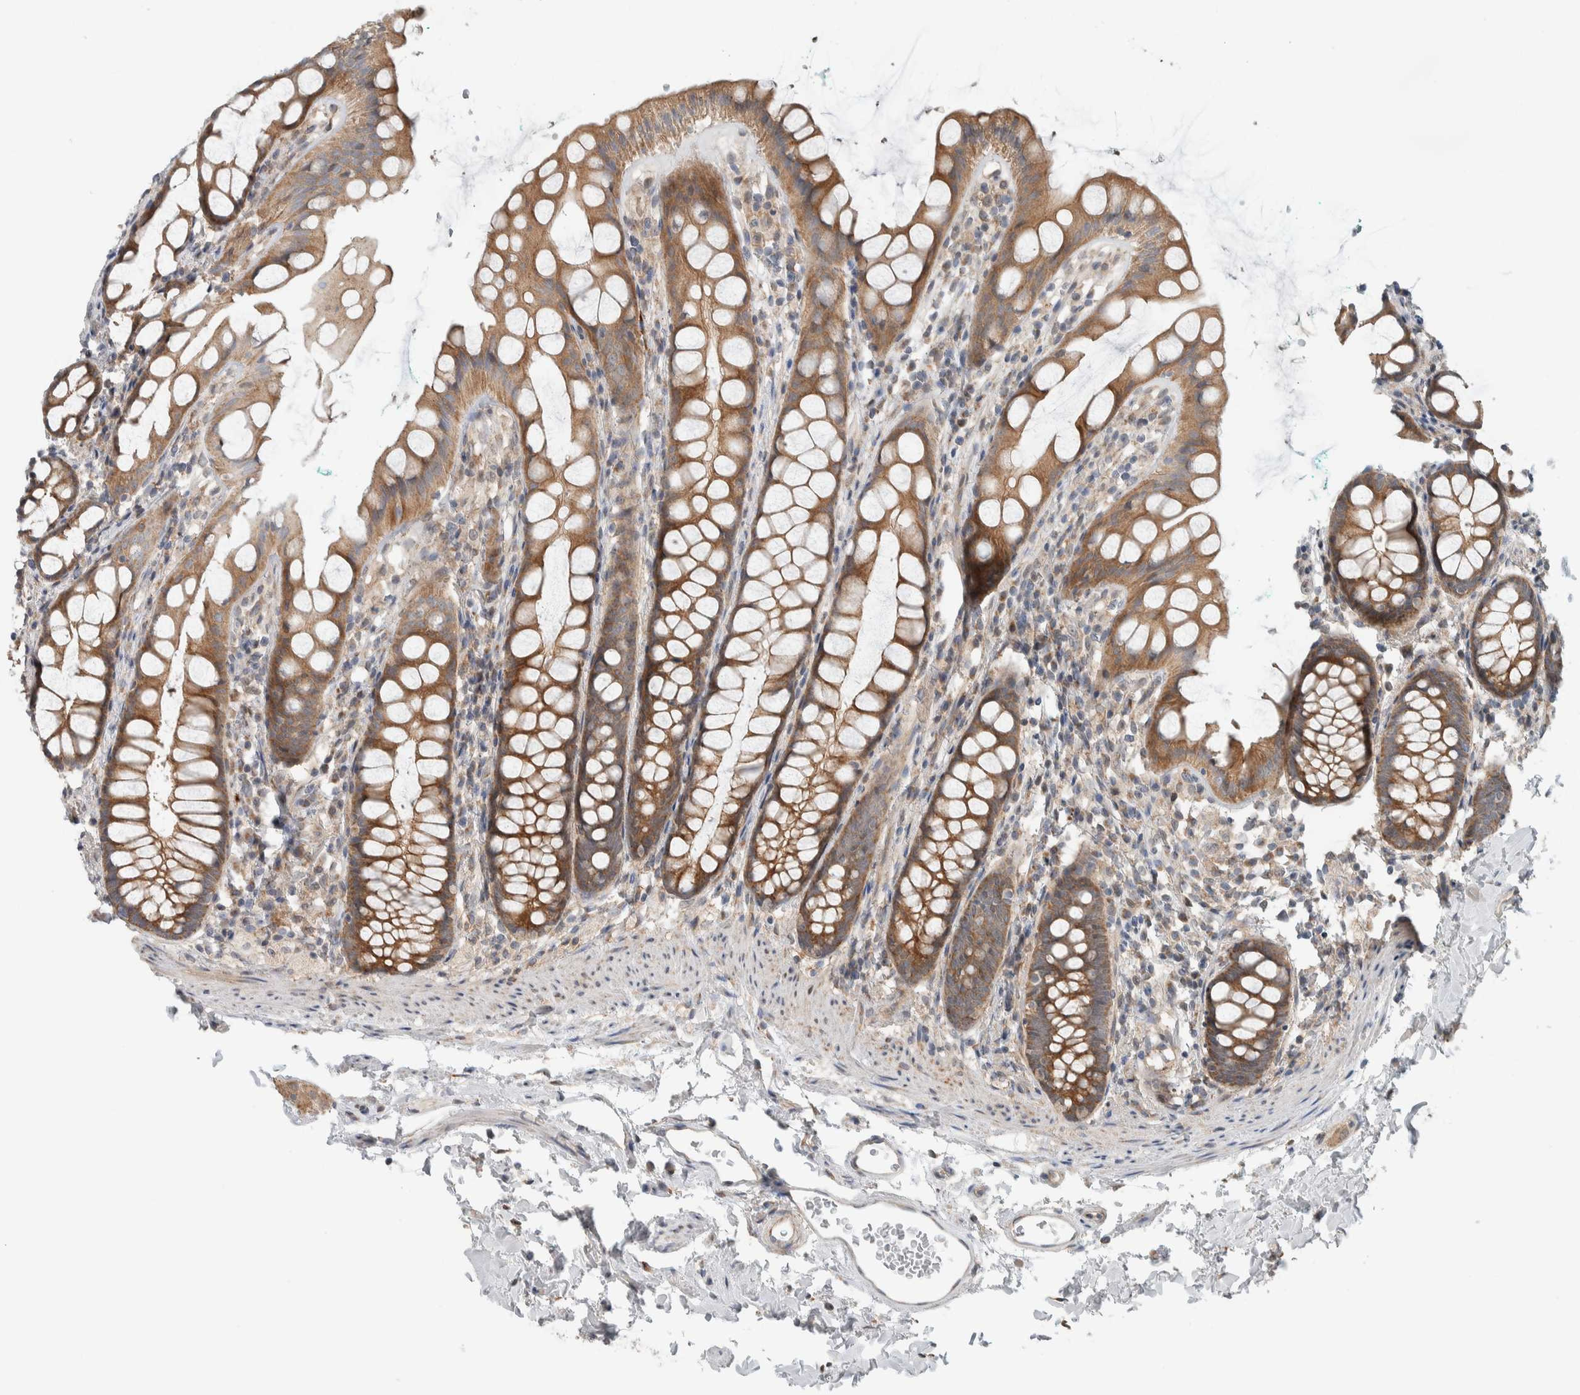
{"staining": {"intensity": "moderate", "quantity": ">75%", "location": "cytoplasmic/membranous"}, "tissue": "rectum", "cell_type": "Glandular cells", "image_type": "normal", "snomed": [{"axis": "morphology", "description": "Normal tissue, NOS"}, {"axis": "topography", "description": "Rectum"}], "caption": "DAB immunohistochemical staining of unremarkable rectum displays moderate cytoplasmic/membranous protein staining in about >75% of glandular cells. (DAB (3,3'-diaminobenzidine) IHC with brightfield microscopy, high magnification).", "gene": "RERE", "patient": {"sex": "female", "age": 65}}